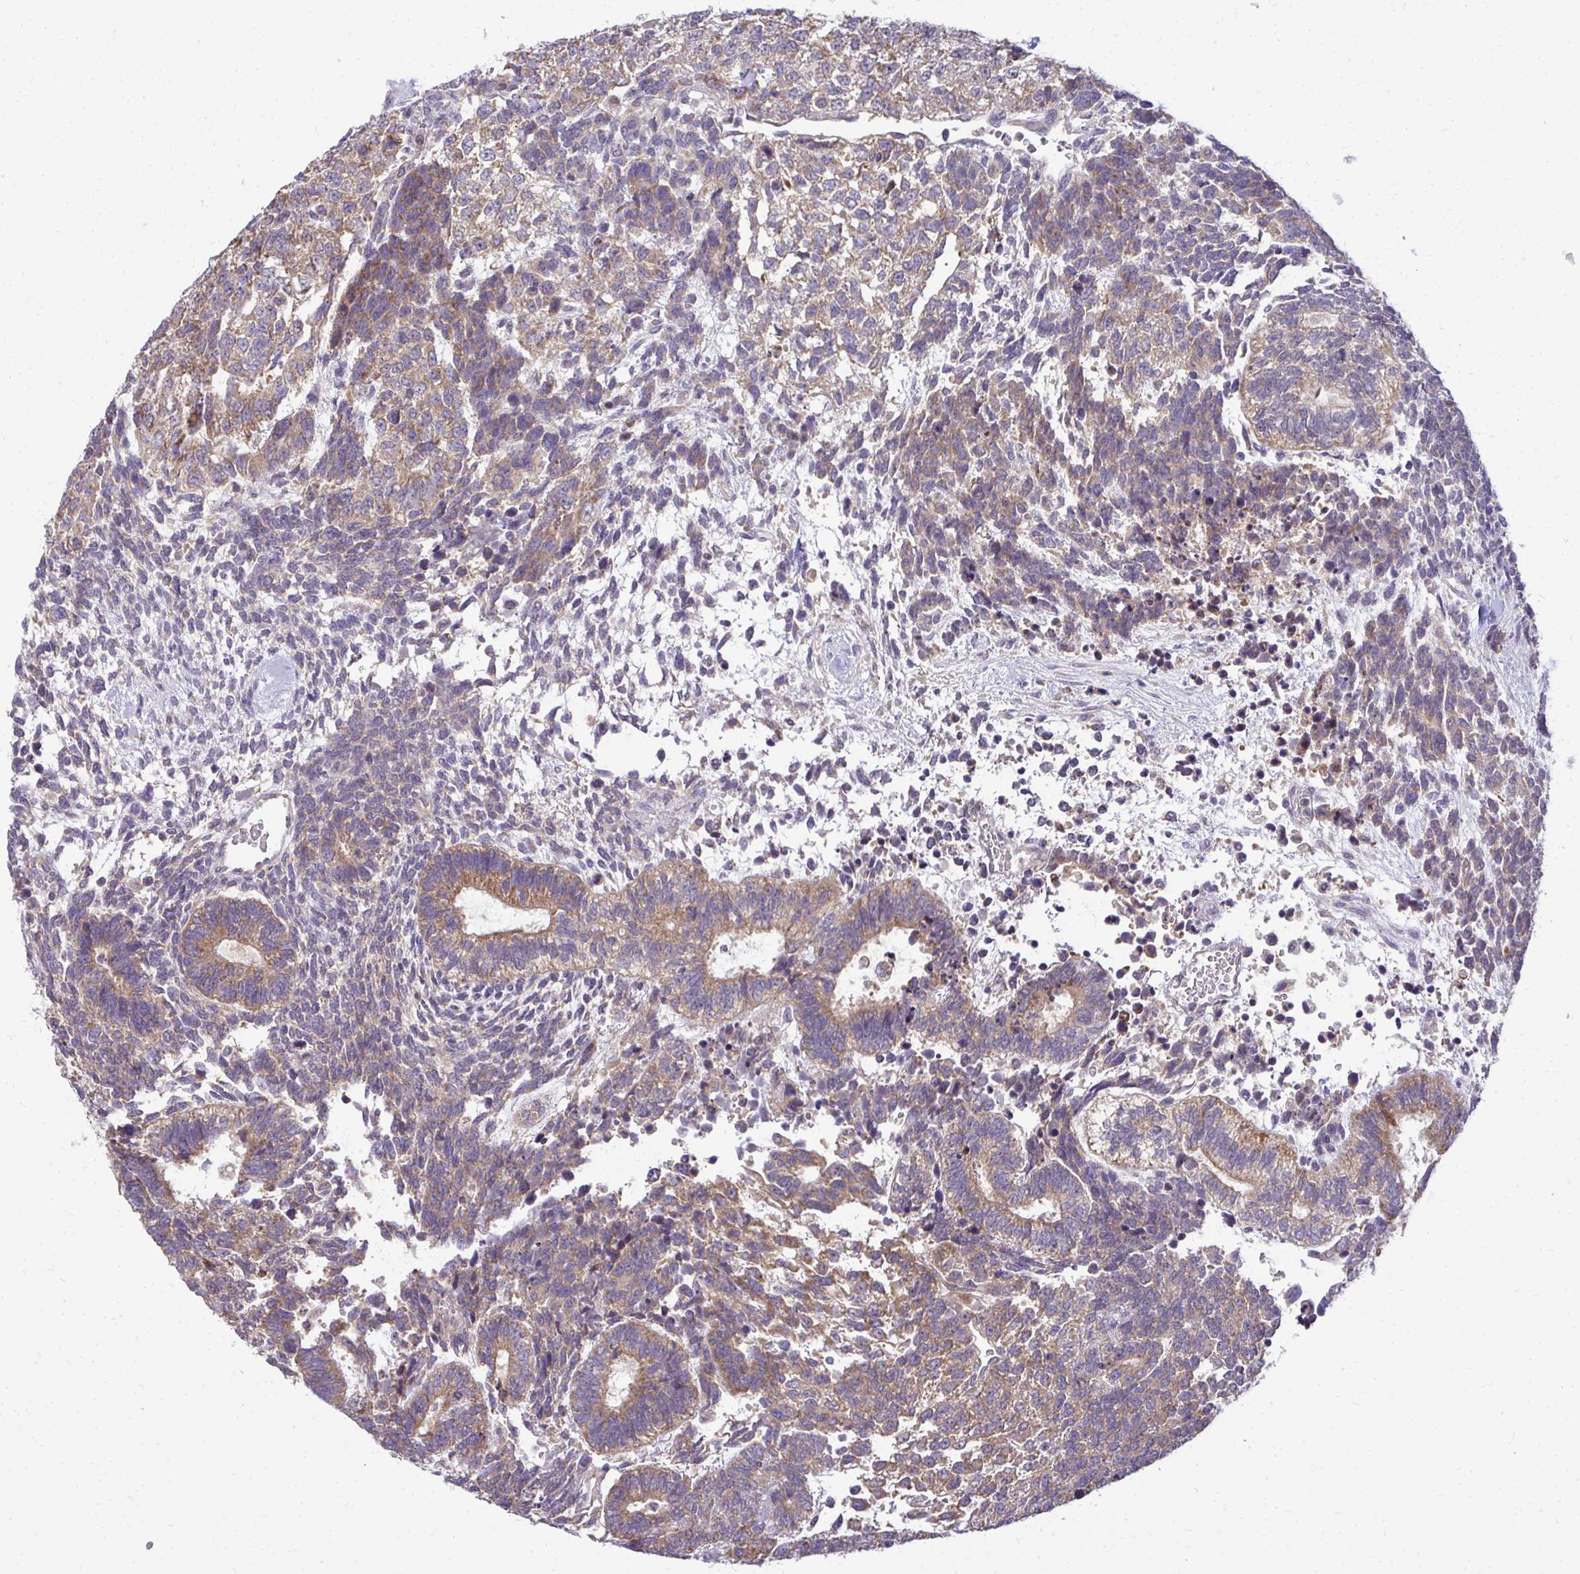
{"staining": {"intensity": "moderate", "quantity": ">75%", "location": "cytoplasmic/membranous"}, "tissue": "testis cancer", "cell_type": "Tumor cells", "image_type": "cancer", "snomed": [{"axis": "morphology", "description": "Carcinoma, Embryonal, NOS"}, {"axis": "topography", "description": "Testis"}], "caption": "A histopathology image of human testis cancer stained for a protein shows moderate cytoplasmic/membranous brown staining in tumor cells.", "gene": "RPLP2", "patient": {"sex": "male", "age": 23}}